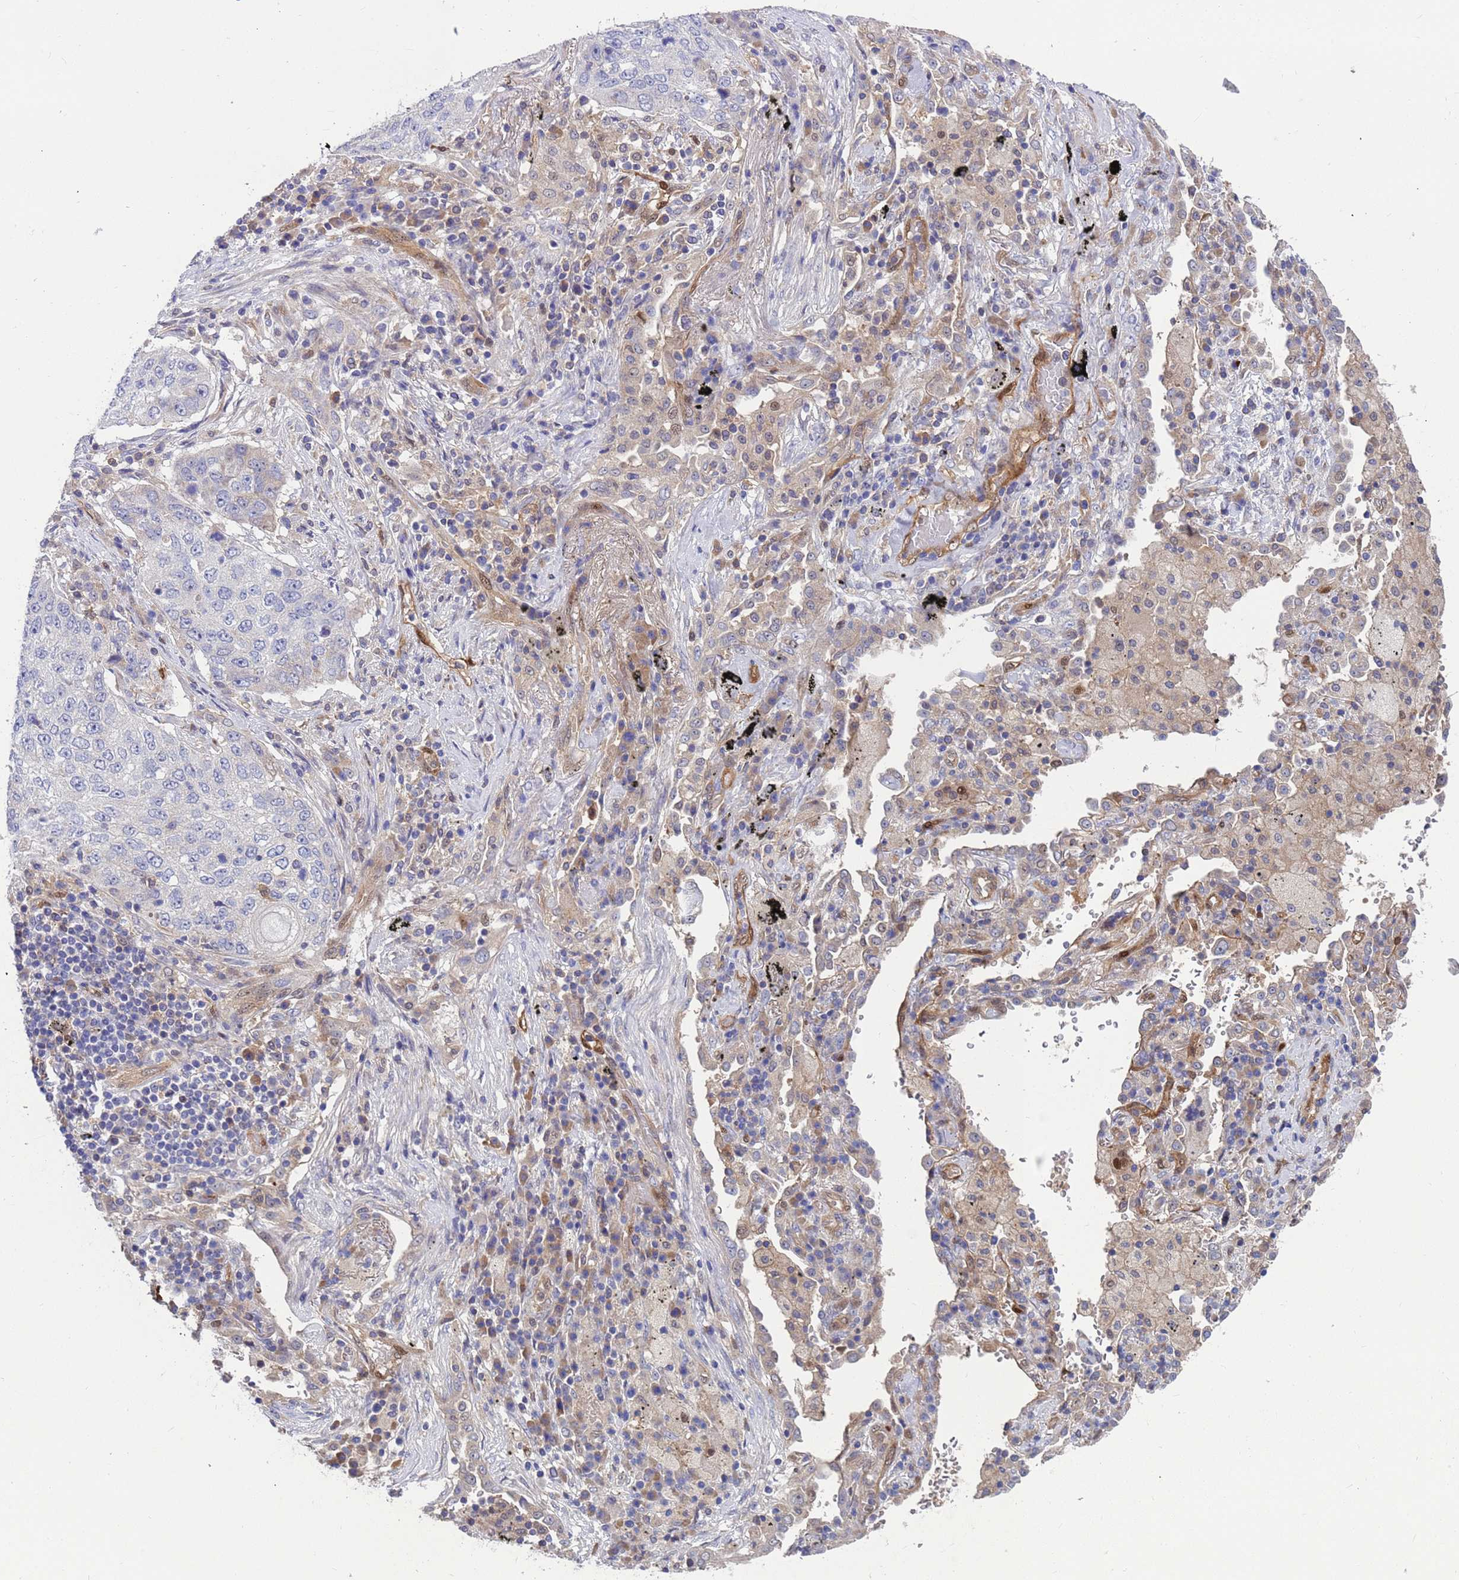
{"staining": {"intensity": "negative", "quantity": "none", "location": "none"}, "tissue": "lung cancer", "cell_type": "Tumor cells", "image_type": "cancer", "snomed": [{"axis": "morphology", "description": "Squamous cell carcinoma, NOS"}, {"axis": "topography", "description": "Lung"}], "caption": "Tumor cells are negative for protein expression in human lung squamous cell carcinoma. (DAB immunohistochemistry, high magnification).", "gene": "FOXRED1", "patient": {"sex": "female", "age": 63}}